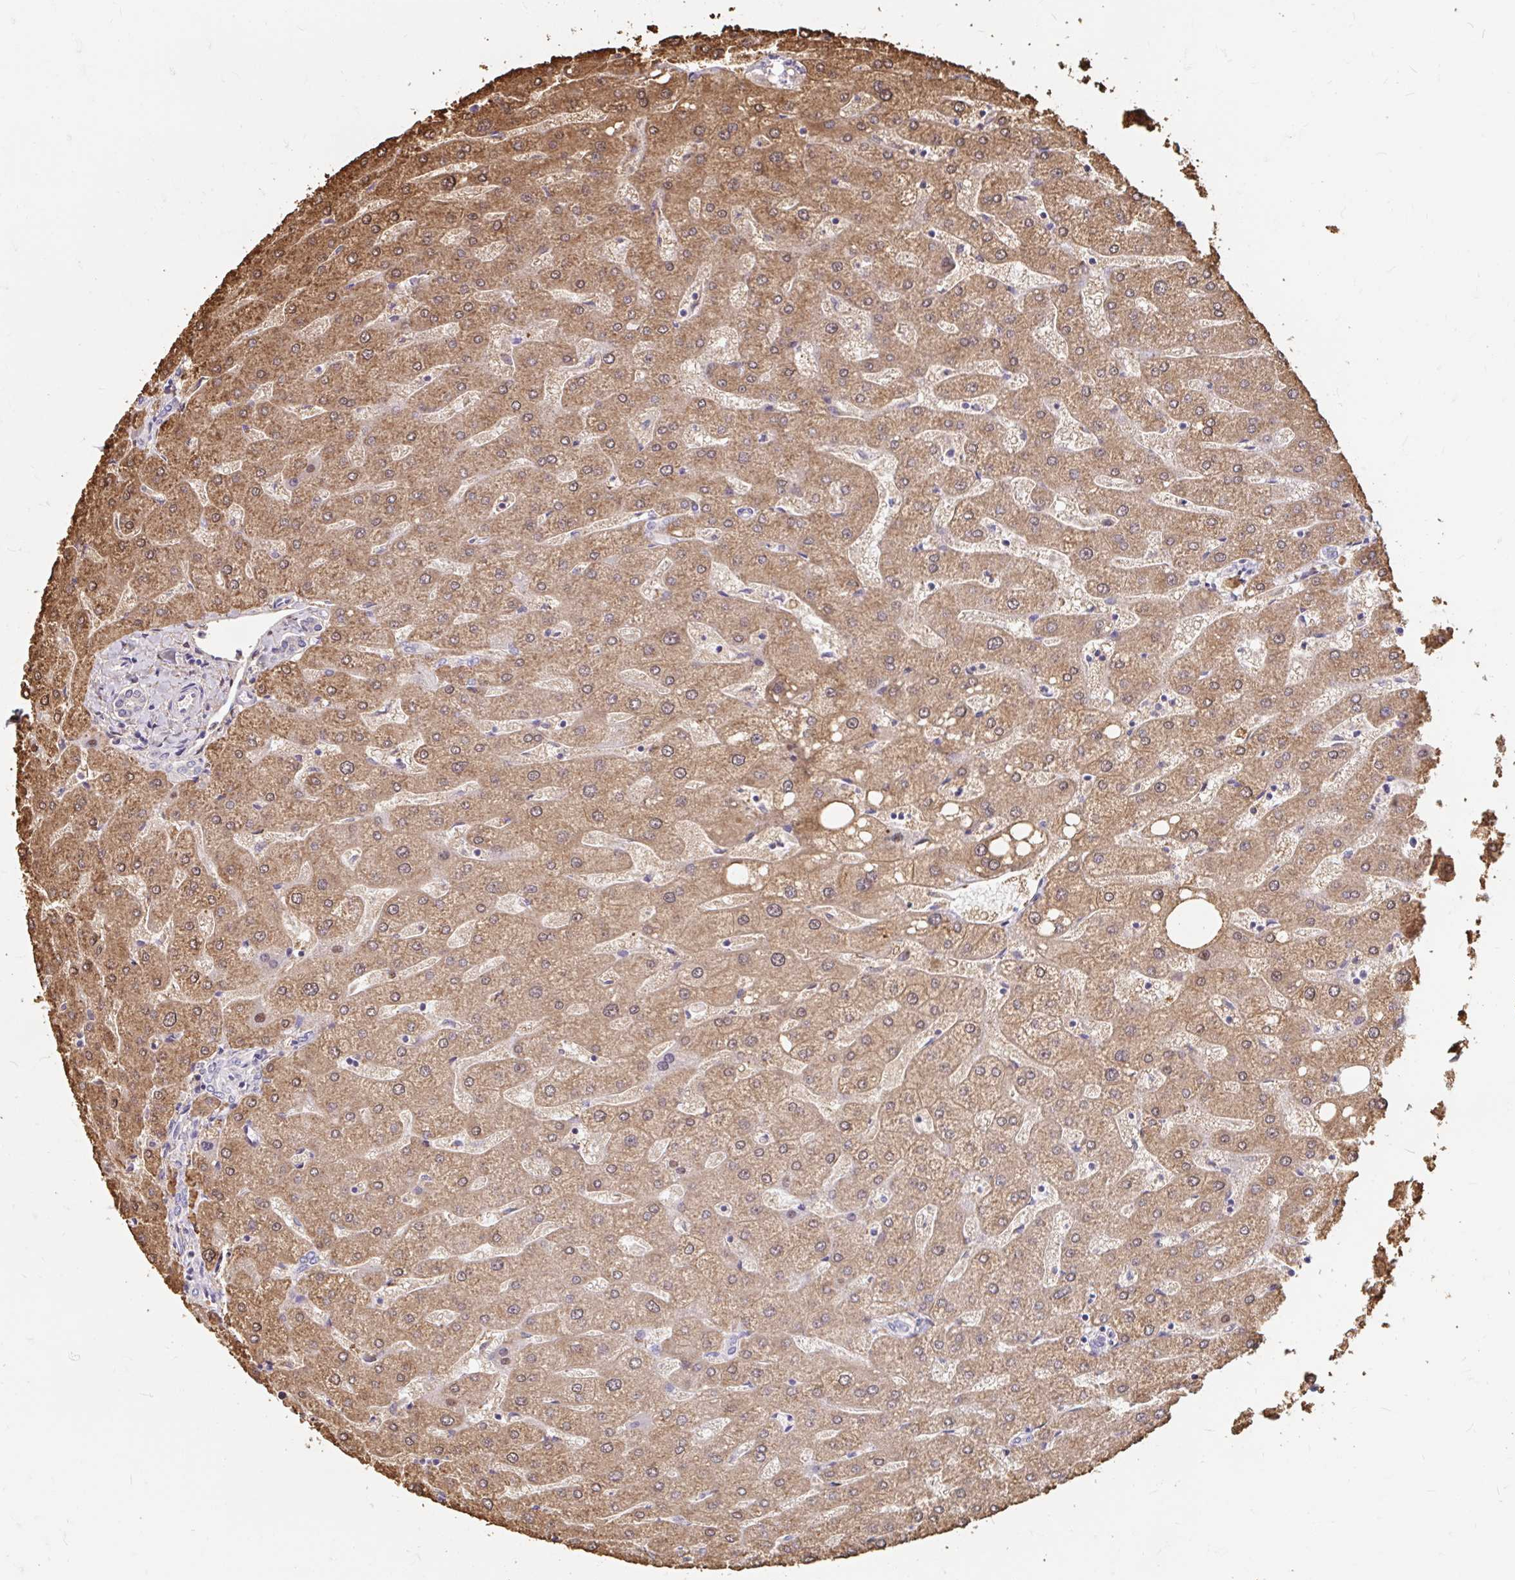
{"staining": {"intensity": "negative", "quantity": "none", "location": "none"}, "tissue": "liver", "cell_type": "Cholangiocytes", "image_type": "normal", "snomed": [{"axis": "morphology", "description": "Normal tissue, NOS"}, {"axis": "topography", "description": "Liver"}], "caption": "Cholangiocytes are negative for protein expression in normal human liver. The staining is performed using DAB brown chromogen with nuclei counter-stained in using hematoxylin.", "gene": "ADH1A", "patient": {"sex": "male", "age": 67}}